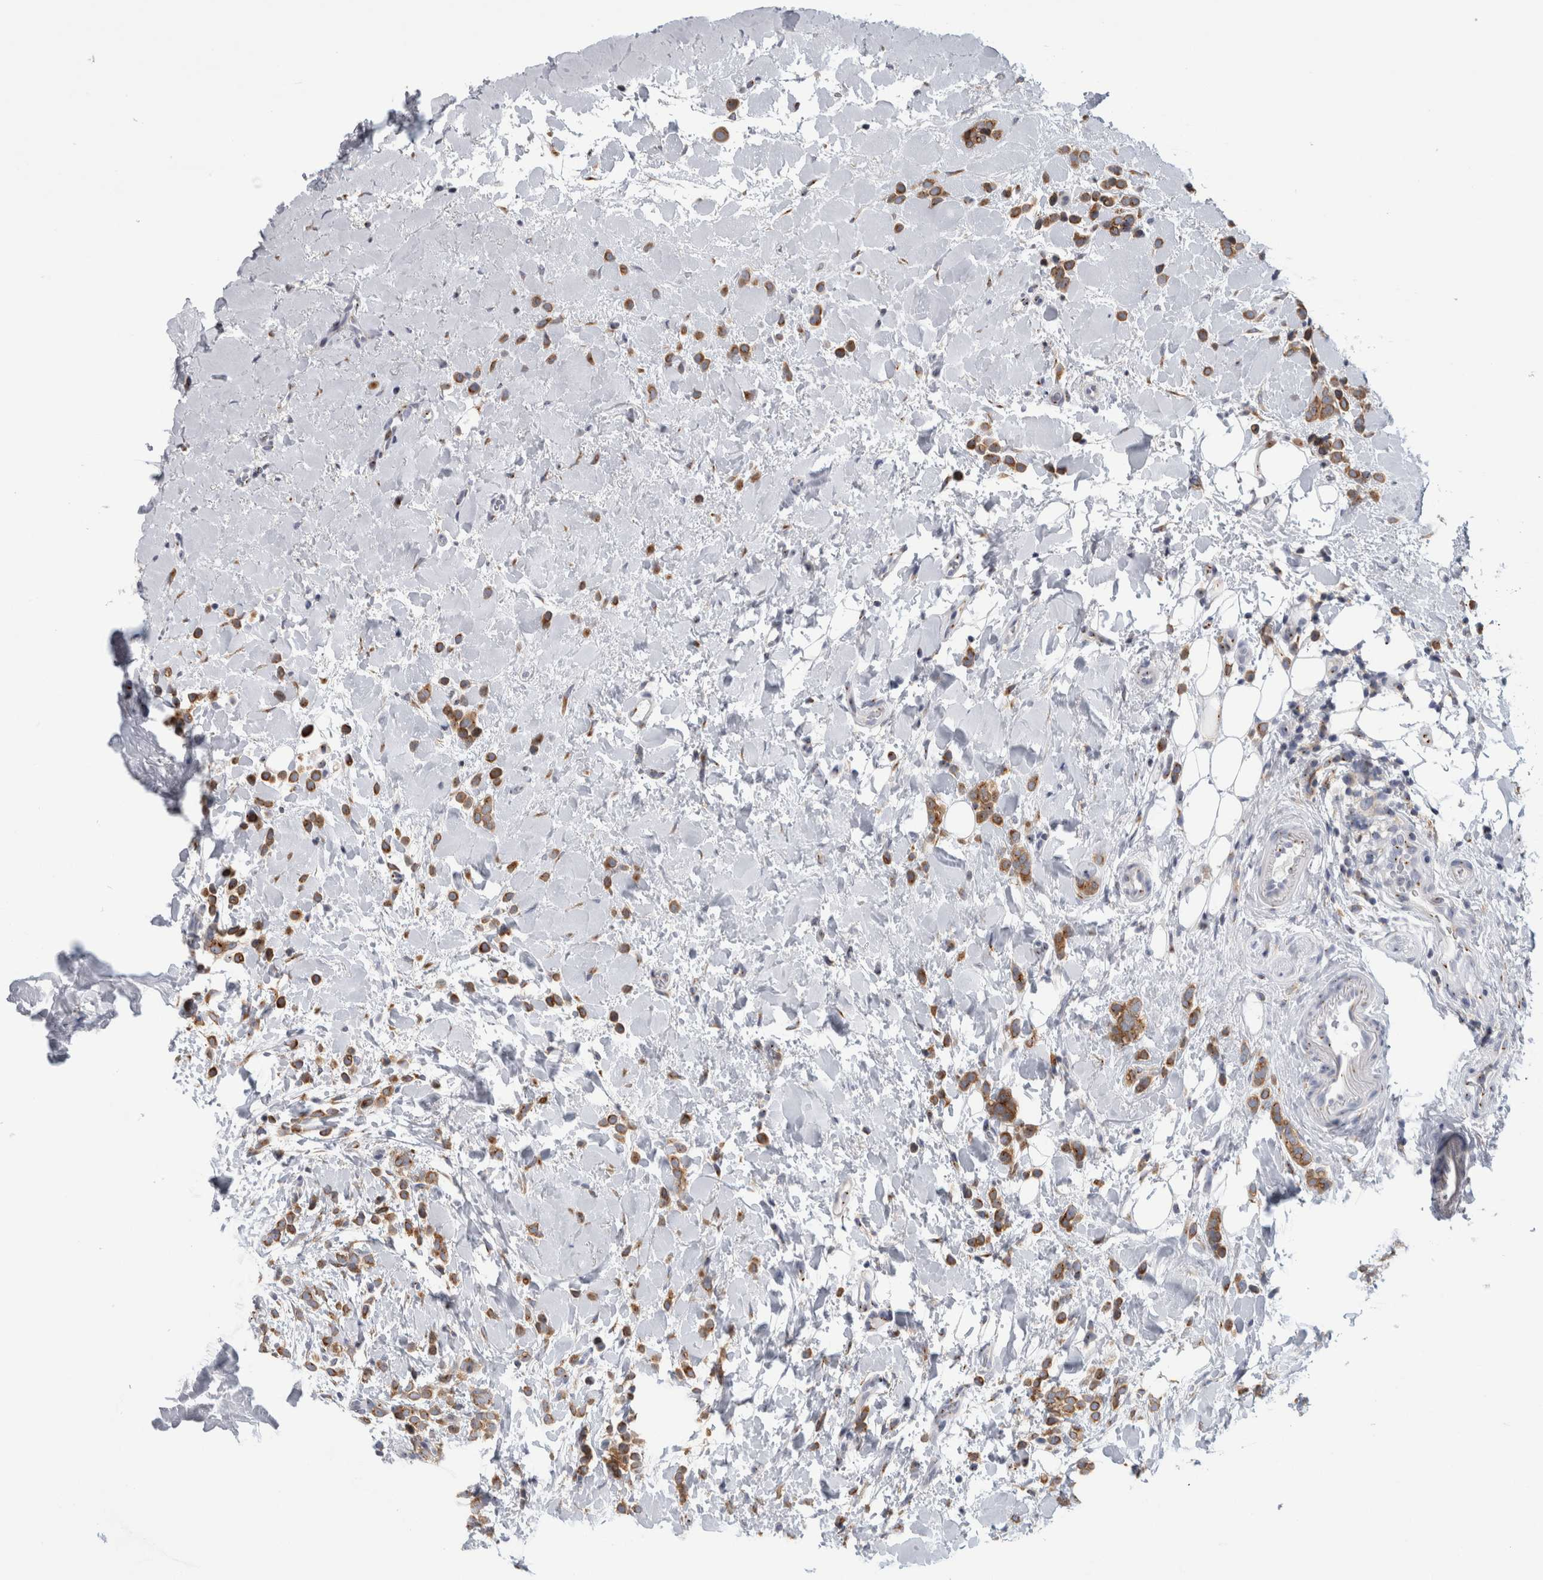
{"staining": {"intensity": "moderate", "quantity": ">75%", "location": "cytoplasmic/membranous"}, "tissue": "breast cancer", "cell_type": "Tumor cells", "image_type": "cancer", "snomed": [{"axis": "morphology", "description": "Normal tissue, NOS"}, {"axis": "morphology", "description": "Lobular carcinoma"}, {"axis": "topography", "description": "Breast"}], "caption": "Approximately >75% of tumor cells in lobular carcinoma (breast) demonstrate moderate cytoplasmic/membranous protein positivity as visualized by brown immunohistochemical staining.", "gene": "AKAP9", "patient": {"sex": "female", "age": 50}}